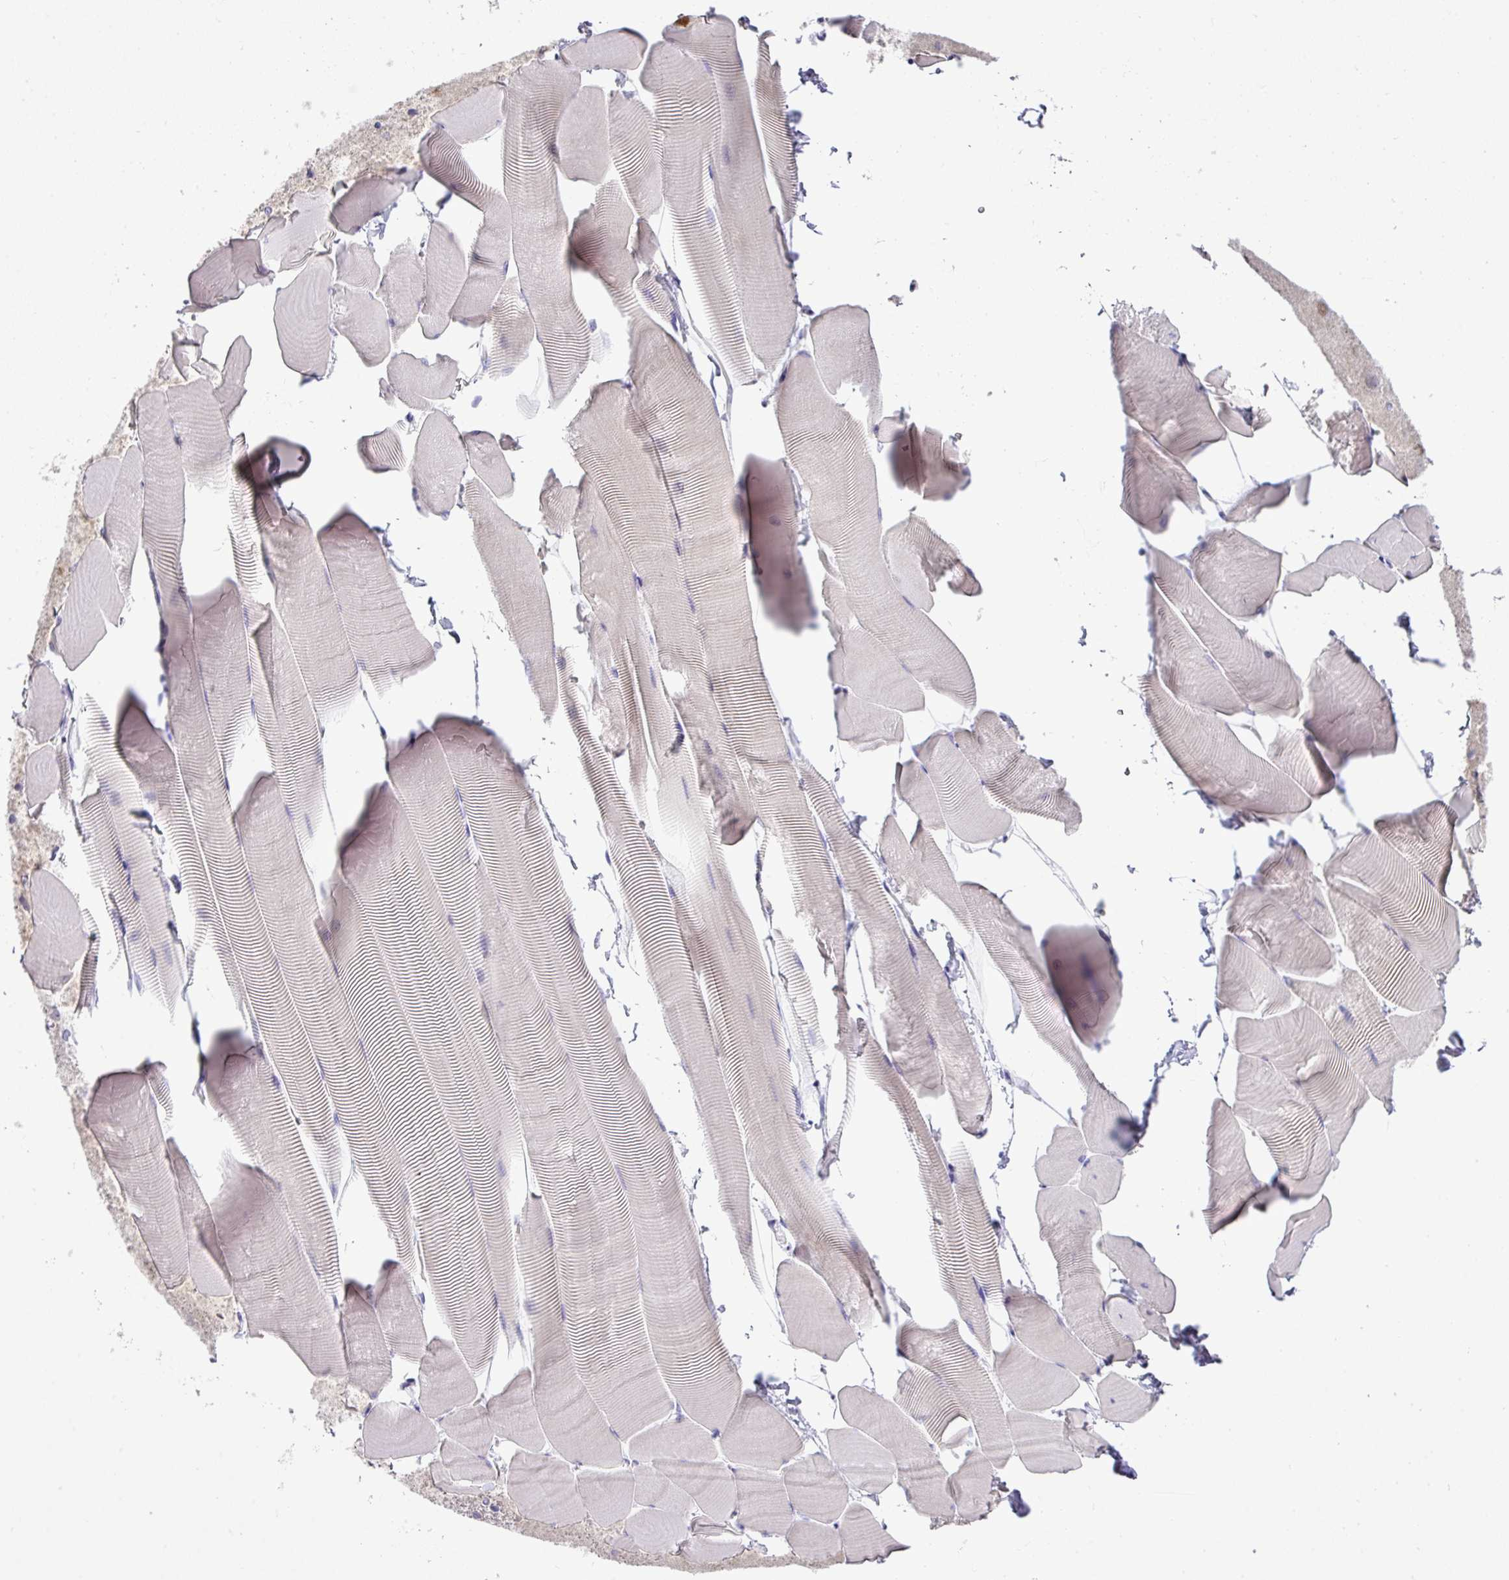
{"staining": {"intensity": "negative", "quantity": "none", "location": "none"}, "tissue": "skeletal muscle", "cell_type": "Myocytes", "image_type": "normal", "snomed": [{"axis": "morphology", "description": "Normal tissue, NOS"}, {"axis": "topography", "description": "Skeletal muscle"}], "caption": "This is an immunohistochemistry image of benign human skeletal muscle. There is no positivity in myocytes.", "gene": "BCL11A", "patient": {"sex": "male", "age": 25}}